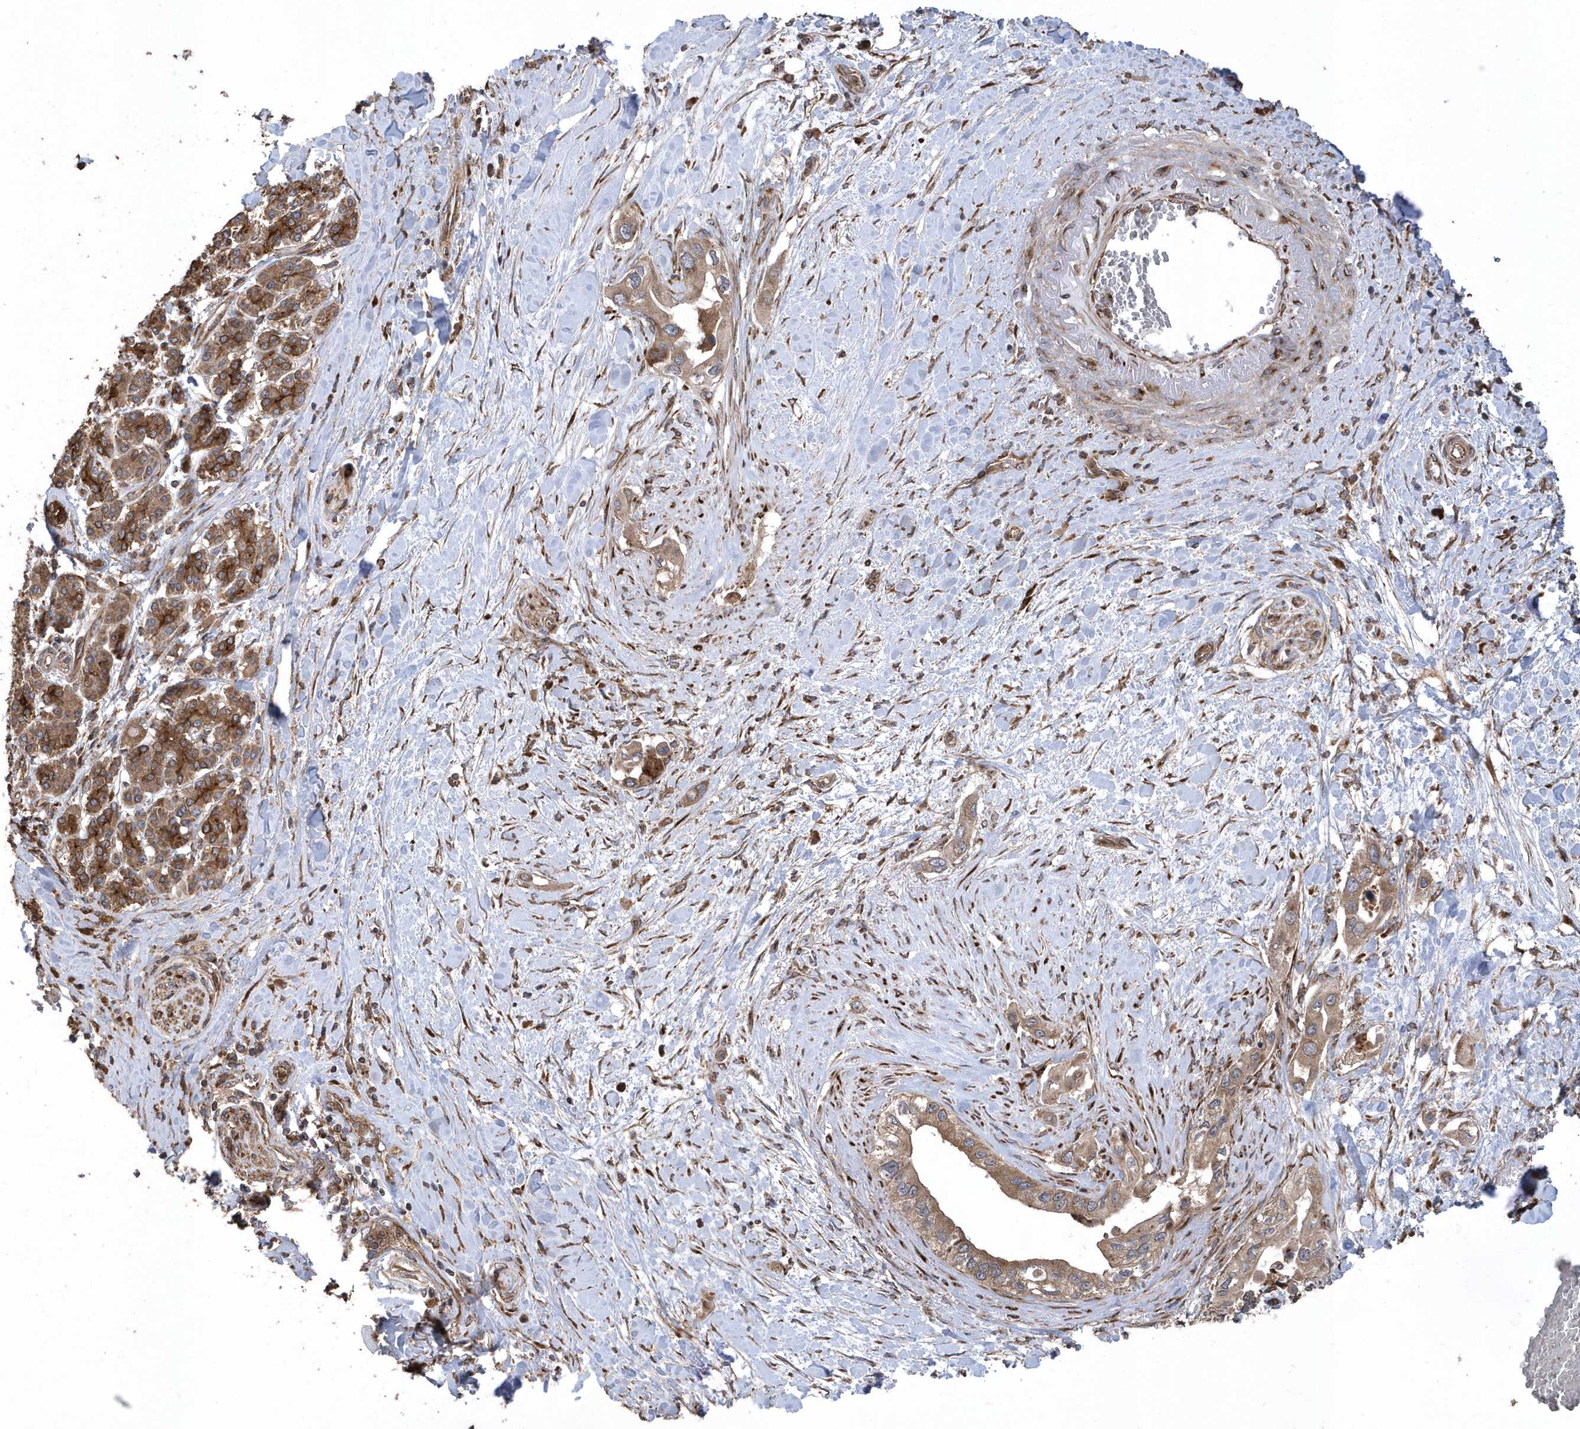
{"staining": {"intensity": "weak", "quantity": ">75%", "location": "cytoplasmic/membranous"}, "tissue": "pancreatic cancer", "cell_type": "Tumor cells", "image_type": "cancer", "snomed": [{"axis": "morphology", "description": "Inflammation, NOS"}, {"axis": "morphology", "description": "Adenocarcinoma, NOS"}, {"axis": "topography", "description": "Pancreas"}], "caption": "About >75% of tumor cells in human adenocarcinoma (pancreatic) display weak cytoplasmic/membranous protein positivity as visualized by brown immunohistochemical staining.", "gene": "WASHC5", "patient": {"sex": "female", "age": 56}}